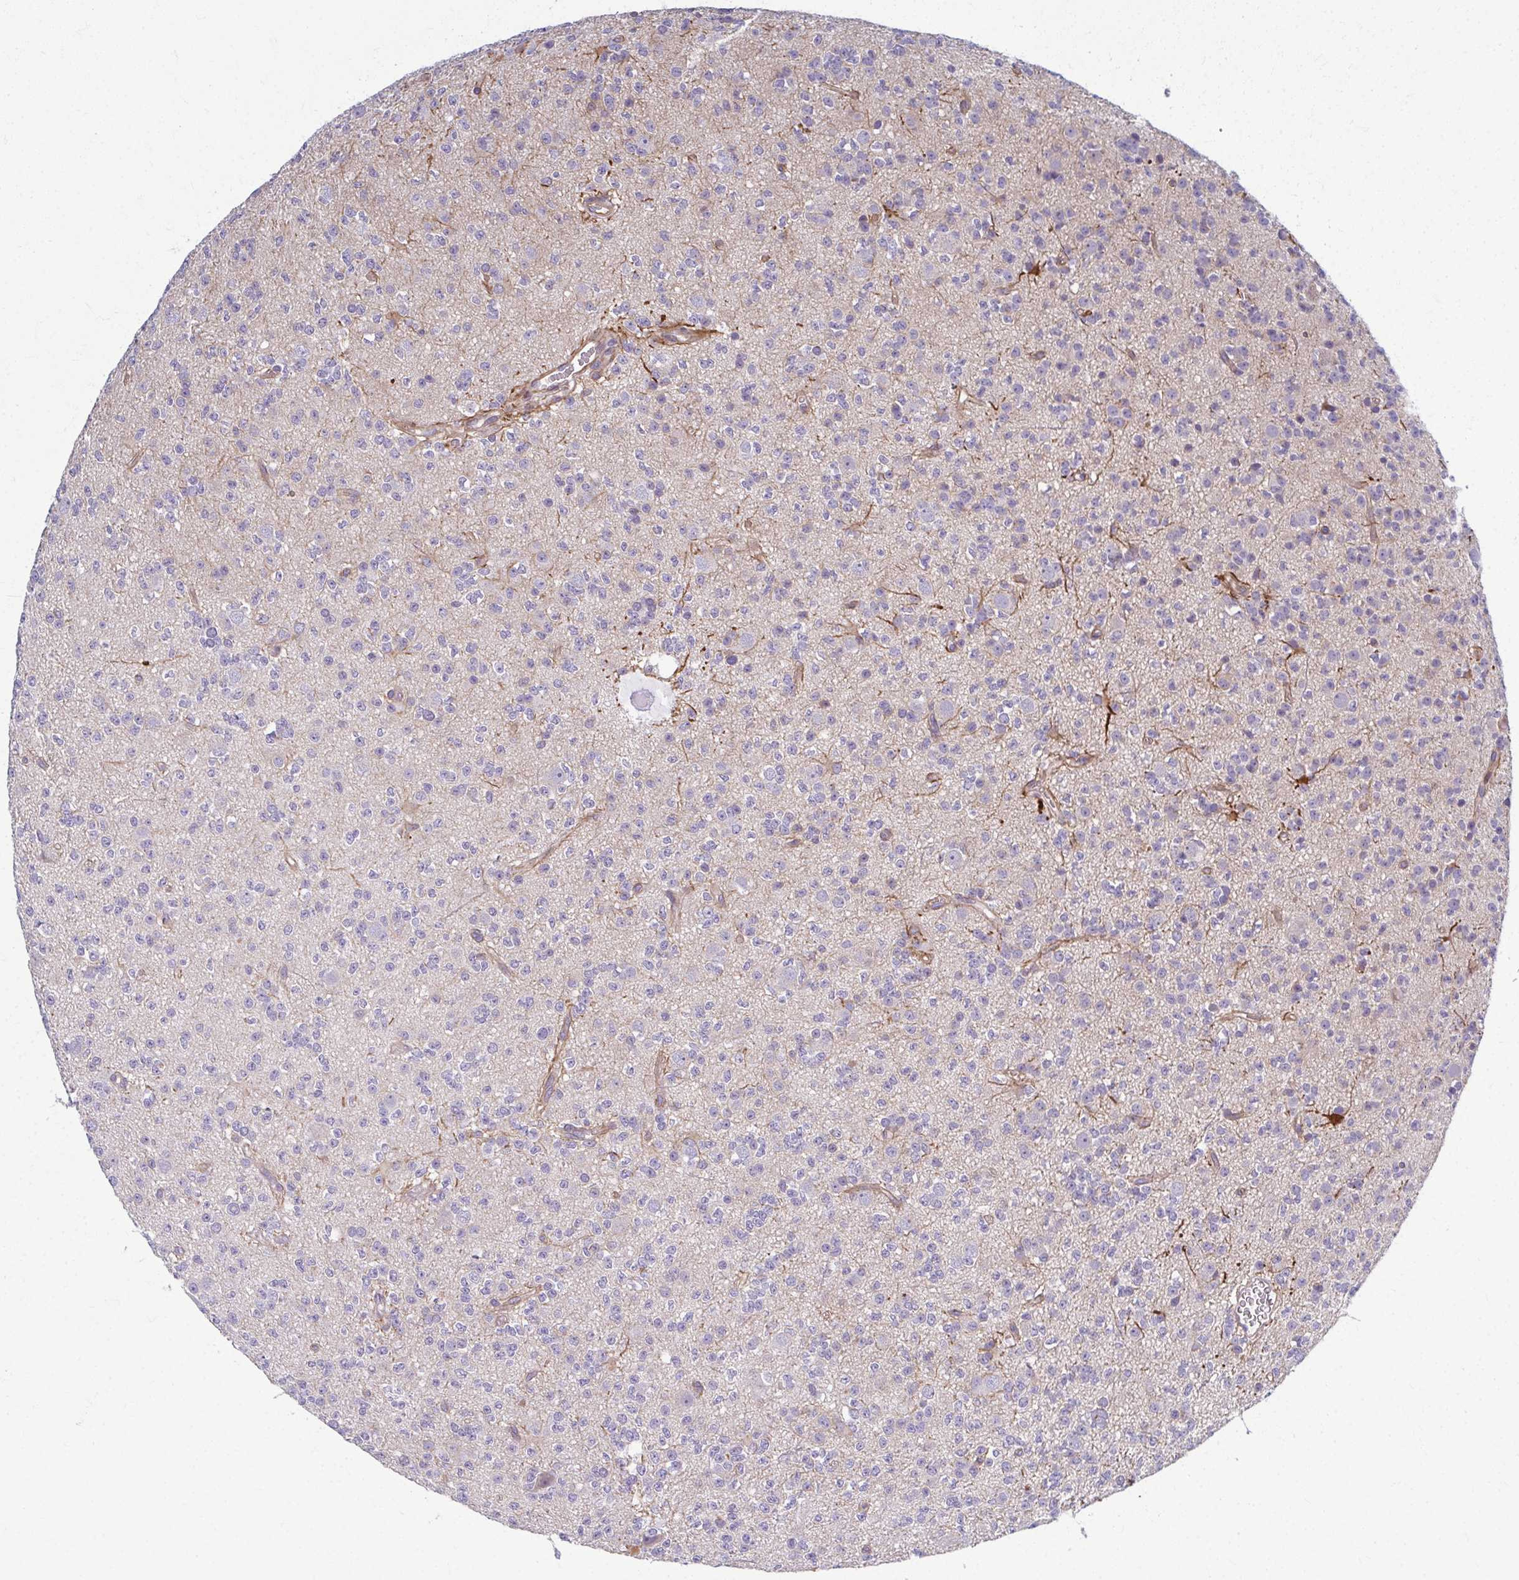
{"staining": {"intensity": "negative", "quantity": "none", "location": "none"}, "tissue": "glioma", "cell_type": "Tumor cells", "image_type": "cancer", "snomed": [{"axis": "morphology", "description": "Glioma, malignant, High grade"}, {"axis": "topography", "description": "Brain"}], "caption": "Glioma stained for a protein using immunohistochemistry displays no staining tumor cells.", "gene": "EID2B", "patient": {"sex": "male", "age": 36}}